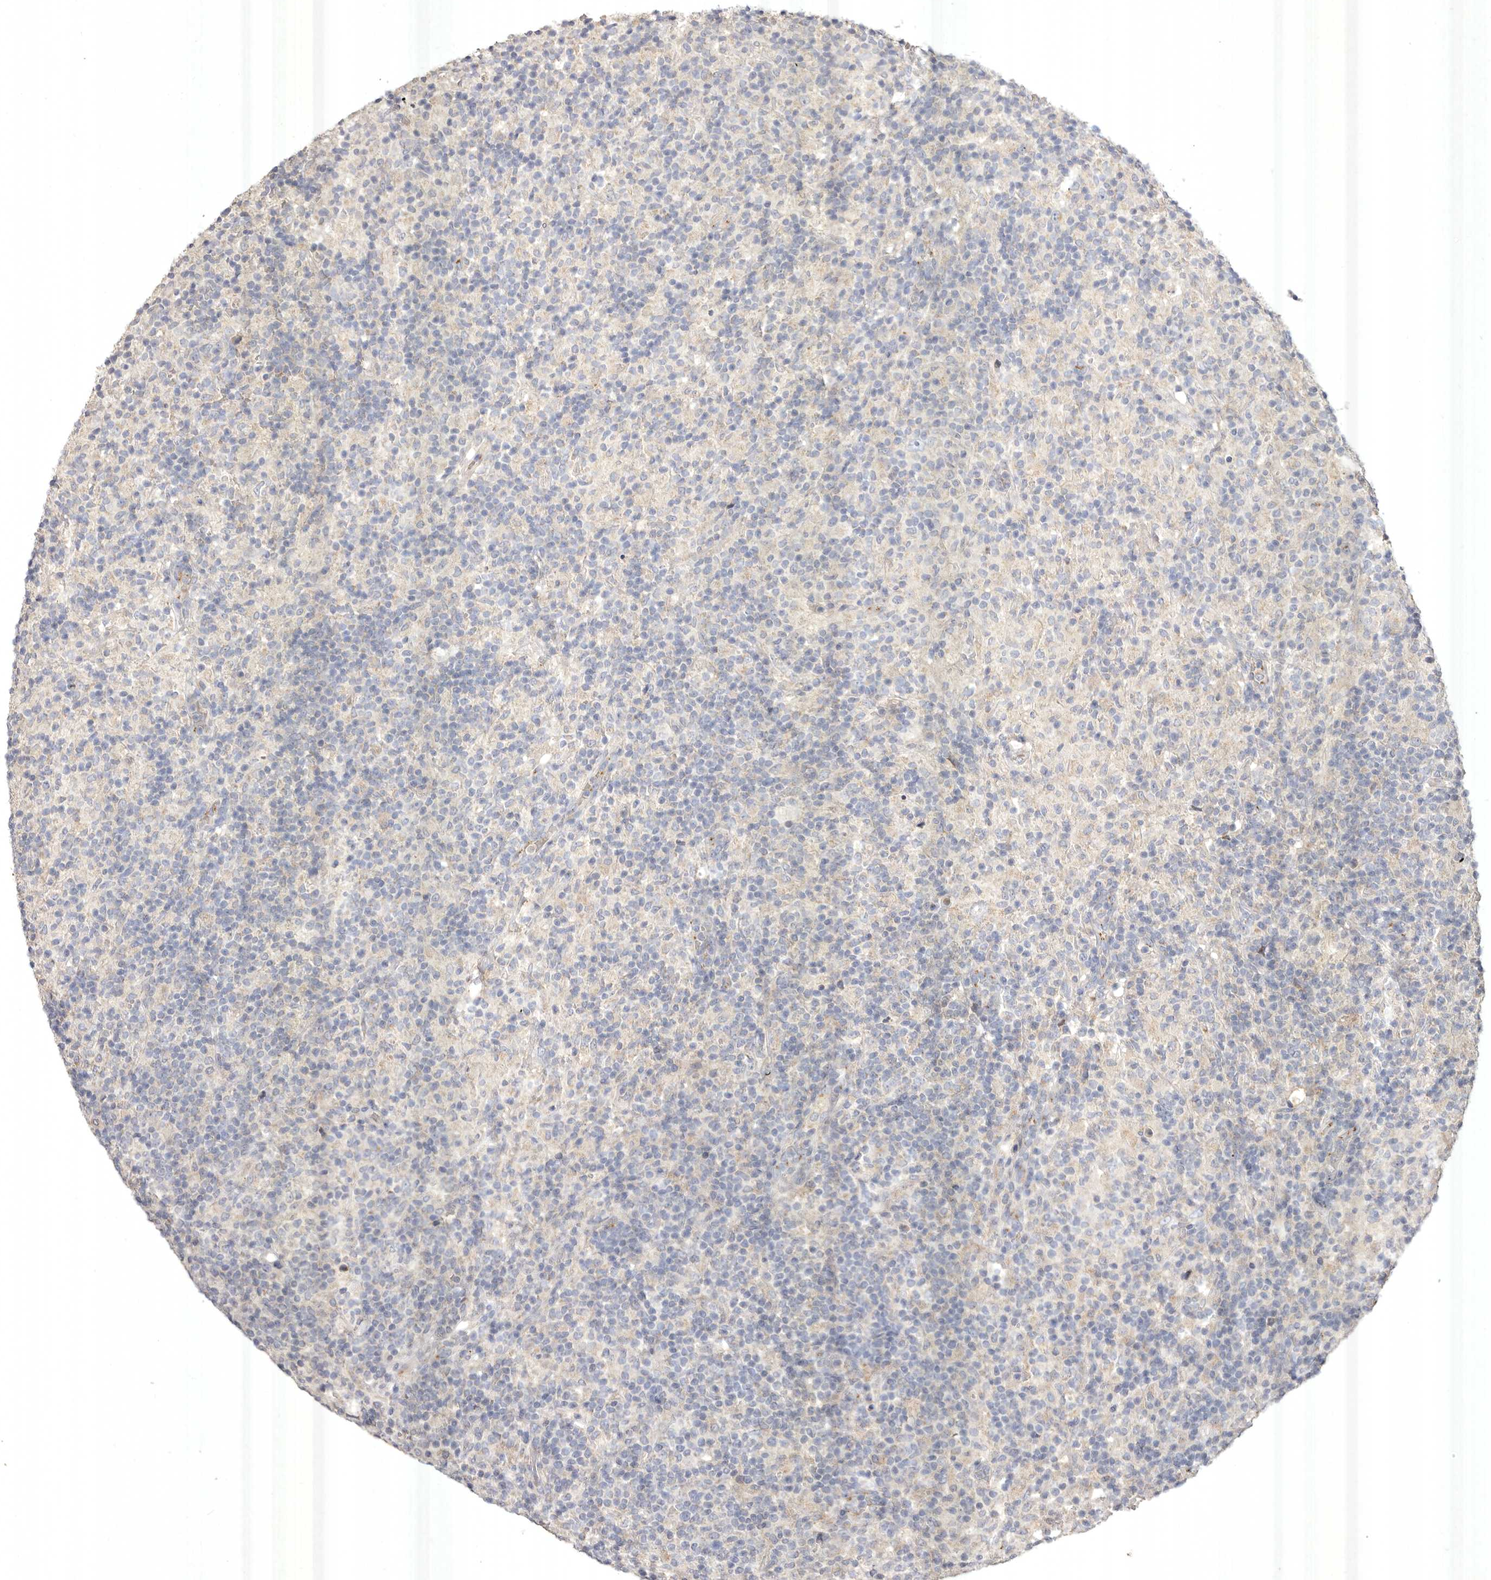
{"staining": {"intensity": "negative", "quantity": "none", "location": "none"}, "tissue": "lymphoma", "cell_type": "Tumor cells", "image_type": "cancer", "snomed": [{"axis": "morphology", "description": "Hodgkin's disease, NOS"}, {"axis": "topography", "description": "Lymph node"}], "caption": "High magnification brightfield microscopy of lymphoma stained with DAB (brown) and counterstained with hematoxylin (blue): tumor cells show no significant expression.", "gene": "USP24", "patient": {"sex": "male", "age": 70}}